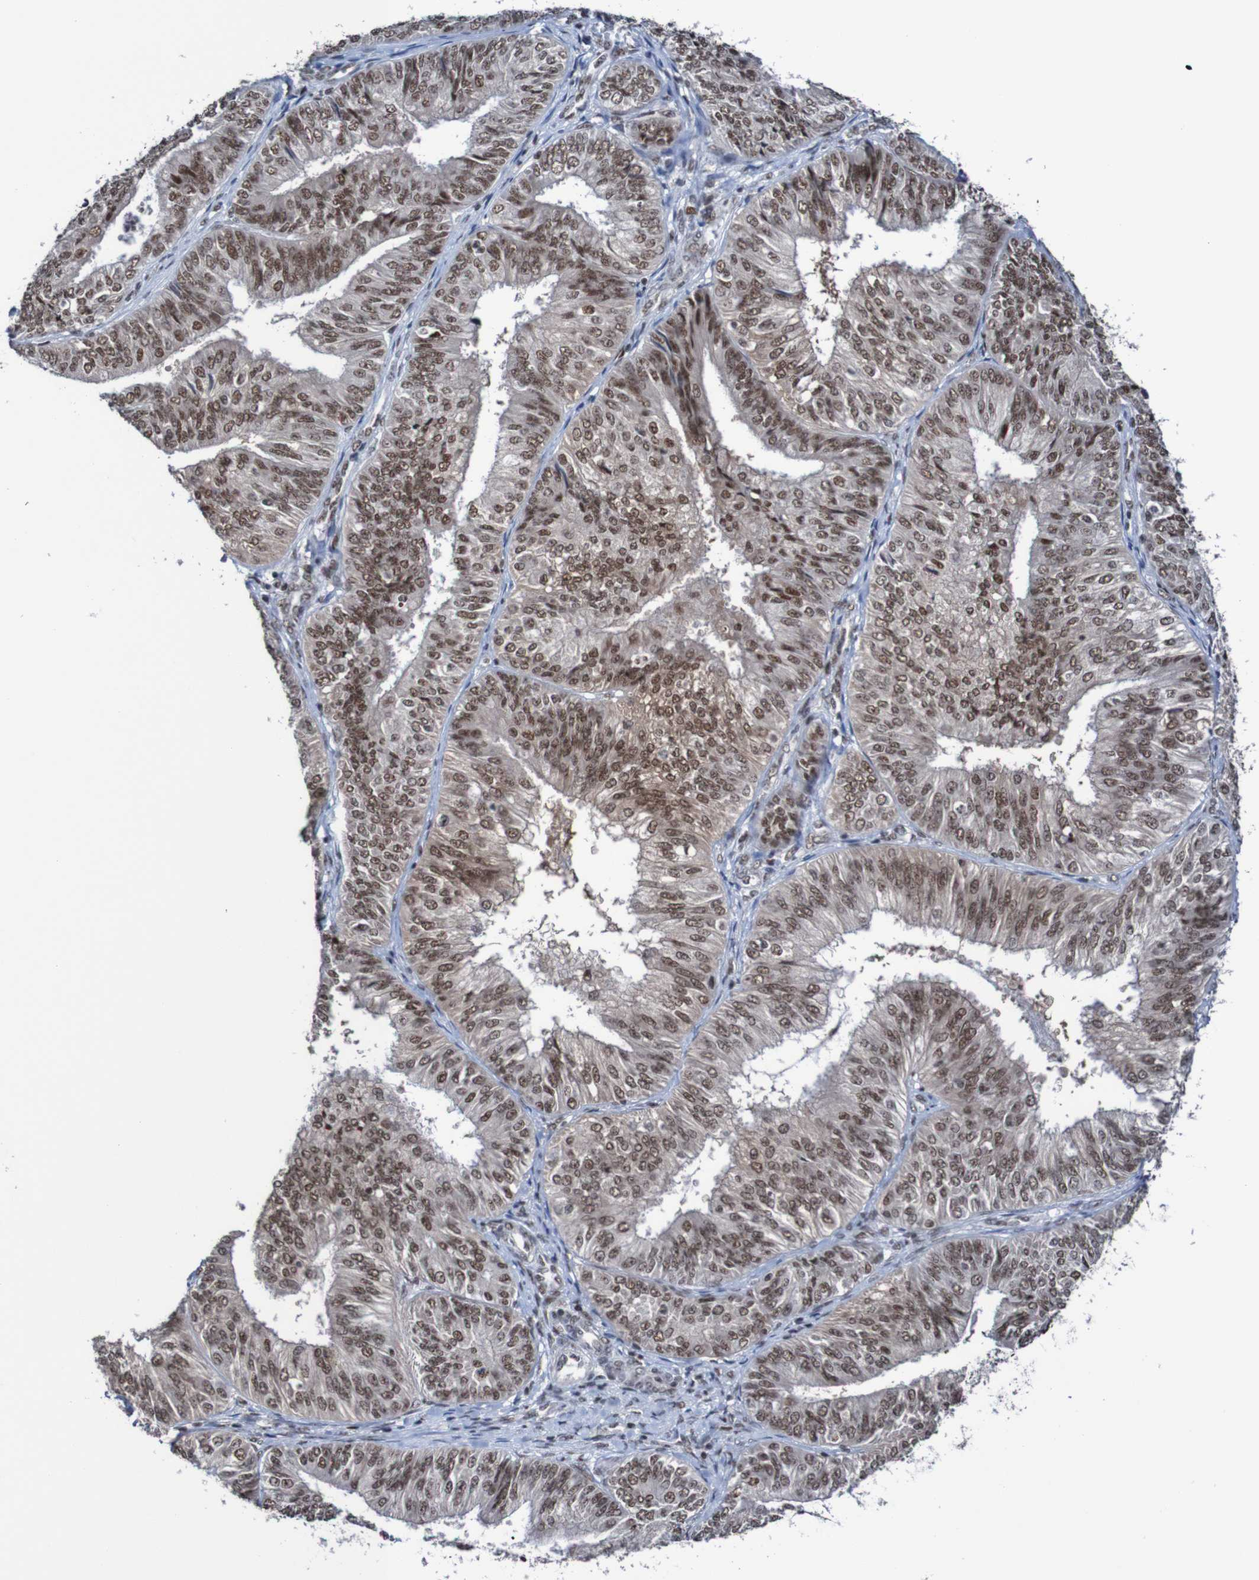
{"staining": {"intensity": "moderate", "quantity": ">75%", "location": "cytoplasmic/membranous,nuclear"}, "tissue": "endometrial cancer", "cell_type": "Tumor cells", "image_type": "cancer", "snomed": [{"axis": "morphology", "description": "Adenocarcinoma, NOS"}, {"axis": "topography", "description": "Endometrium"}], "caption": "Moderate cytoplasmic/membranous and nuclear expression for a protein is appreciated in about >75% of tumor cells of endometrial cancer using immunohistochemistry.", "gene": "CDC5L", "patient": {"sex": "female", "age": 58}}